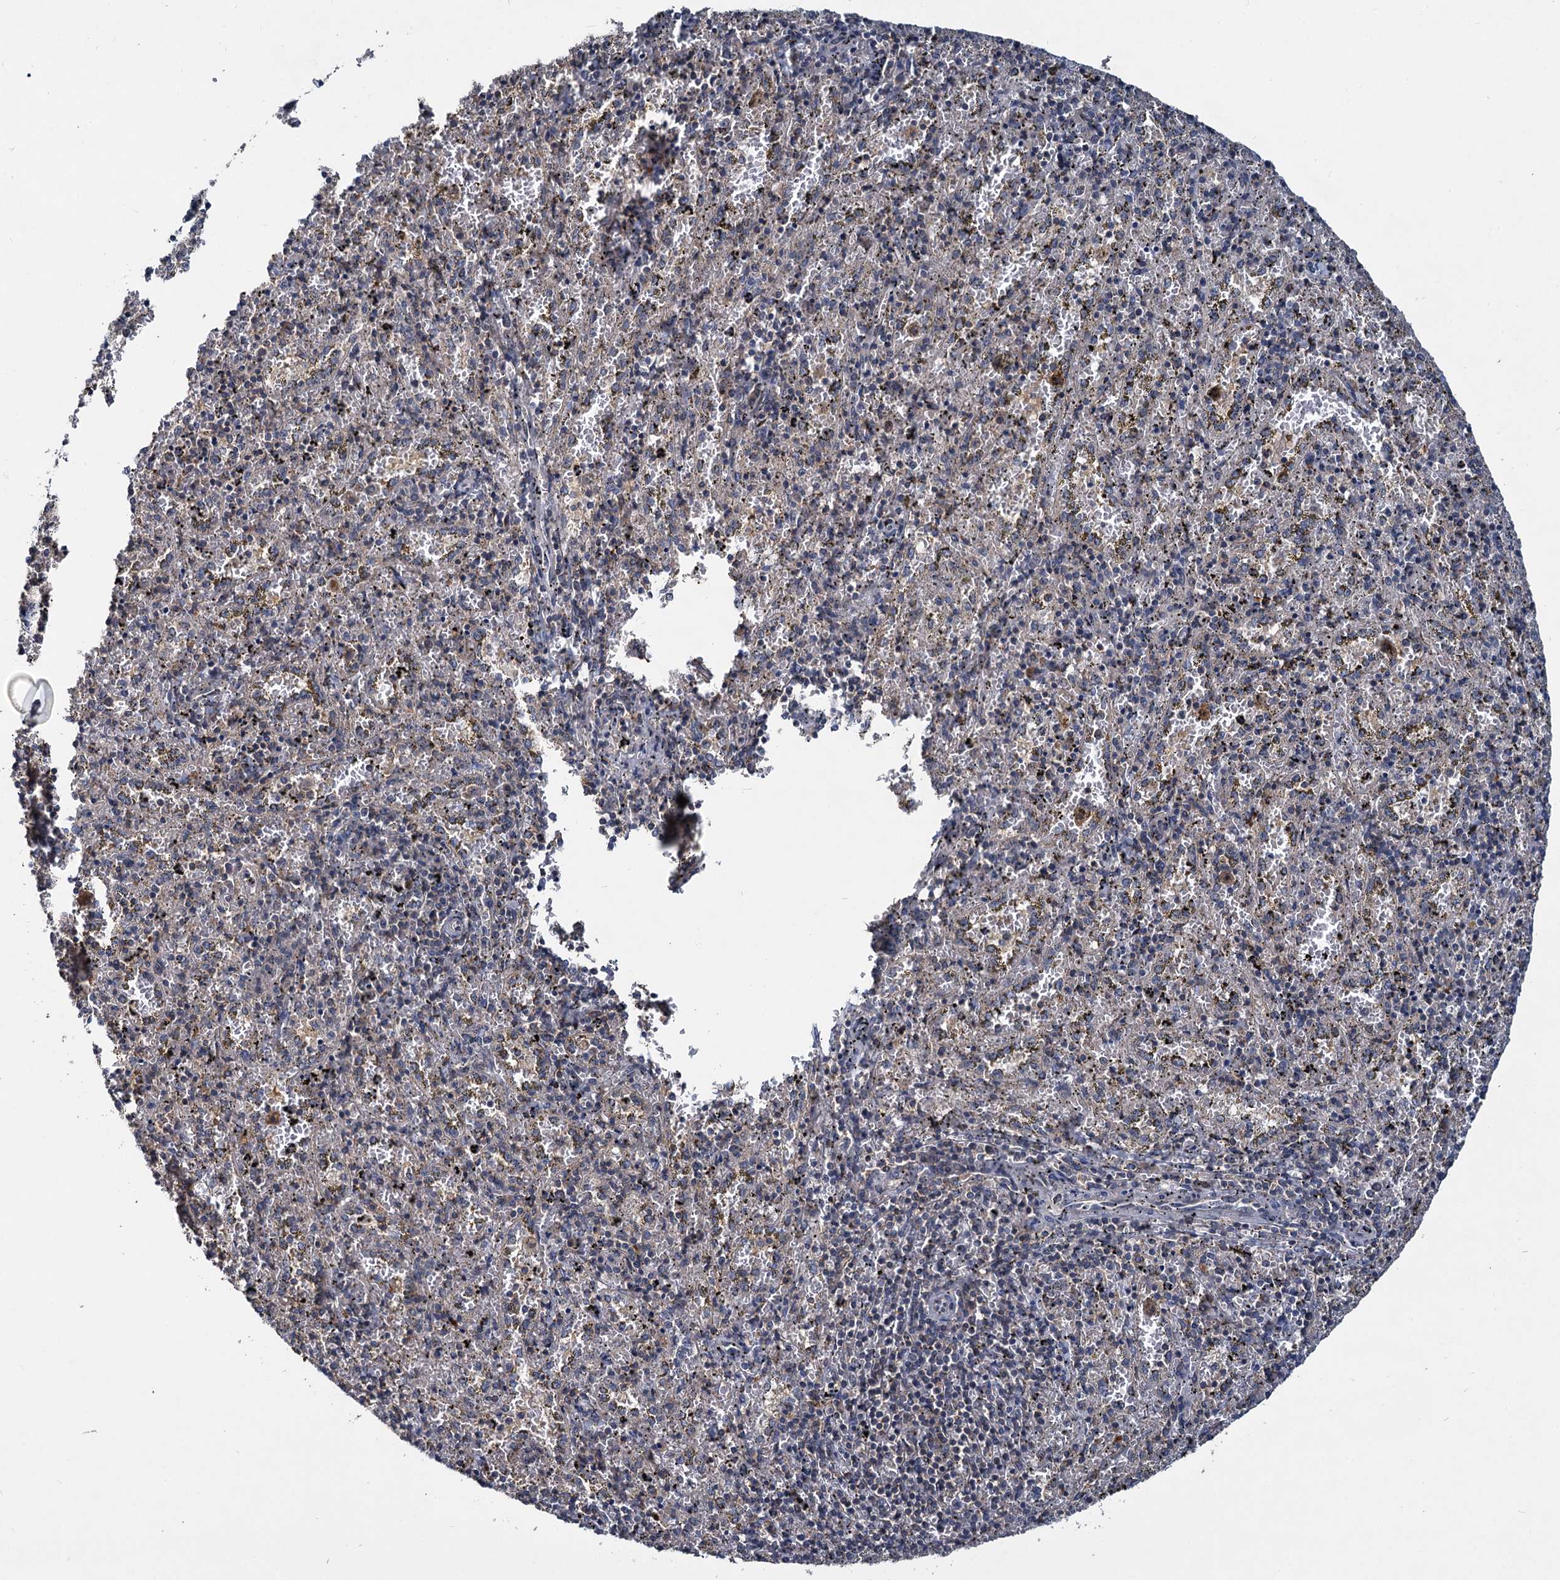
{"staining": {"intensity": "negative", "quantity": "none", "location": "none"}, "tissue": "spleen", "cell_type": "Cells in red pulp", "image_type": "normal", "snomed": [{"axis": "morphology", "description": "Normal tissue, NOS"}, {"axis": "topography", "description": "Spleen"}], "caption": "IHC of unremarkable spleen demonstrates no staining in cells in red pulp. (DAB immunohistochemistry with hematoxylin counter stain).", "gene": "TMEM39A", "patient": {"sex": "male", "age": 11}}